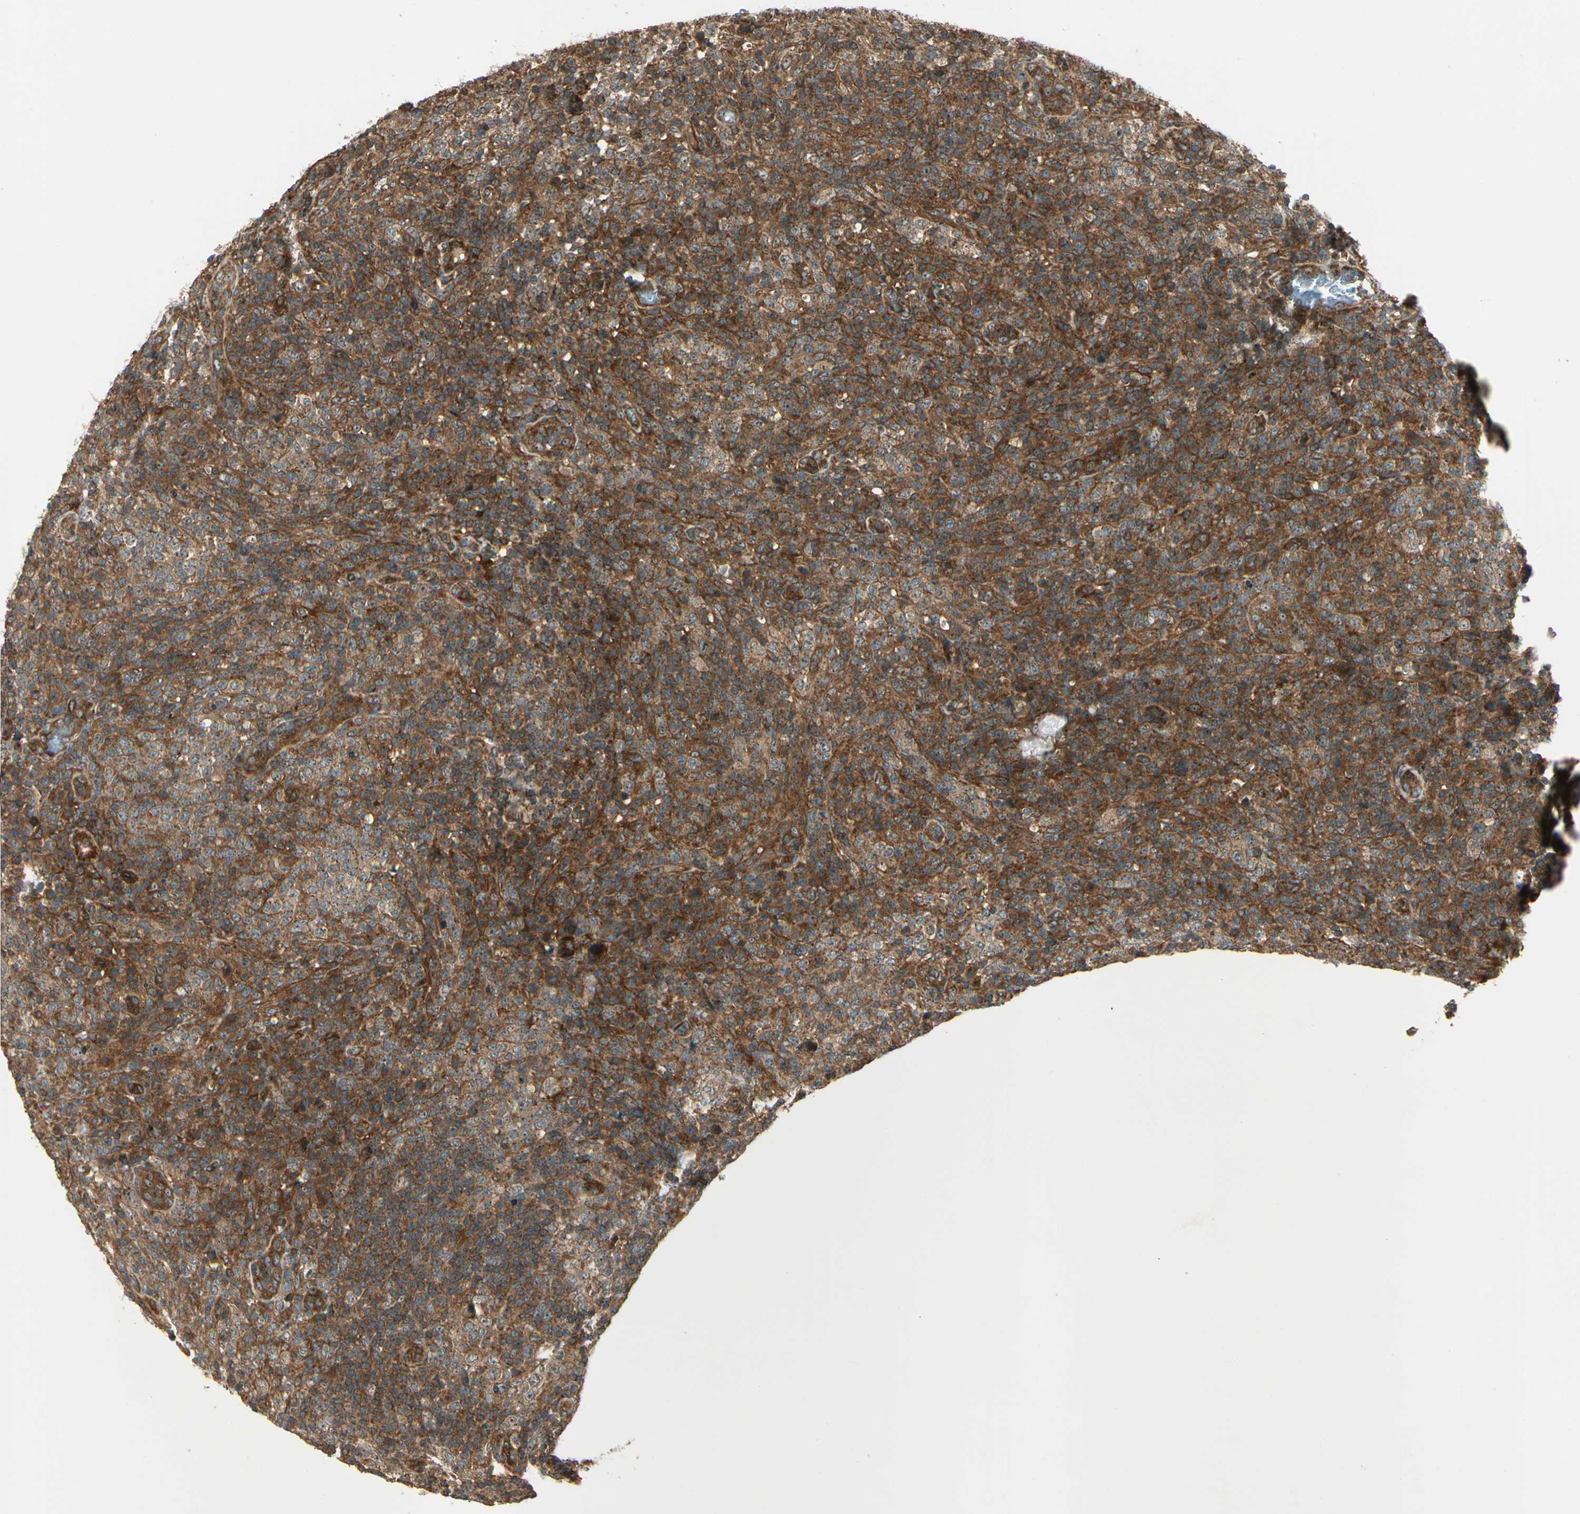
{"staining": {"intensity": "strong", "quantity": ">75%", "location": "cytoplasmic/membranous"}, "tissue": "lymphoma", "cell_type": "Tumor cells", "image_type": "cancer", "snomed": [{"axis": "morphology", "description": "Malignant lymphoma, non-Hodgkin's type, High grade"}, {"axis": "topography", "description": "Lymph node"}], "caption": "Protein expression analysis of human malignant lymphoma, non-Hodgkin's type (high-grade) reveals strong cytoplasmic/membranous expression in about >75% of tumor cells.", "gene": "FKBP15", "patient": {"sex": "female", "age": 76}}